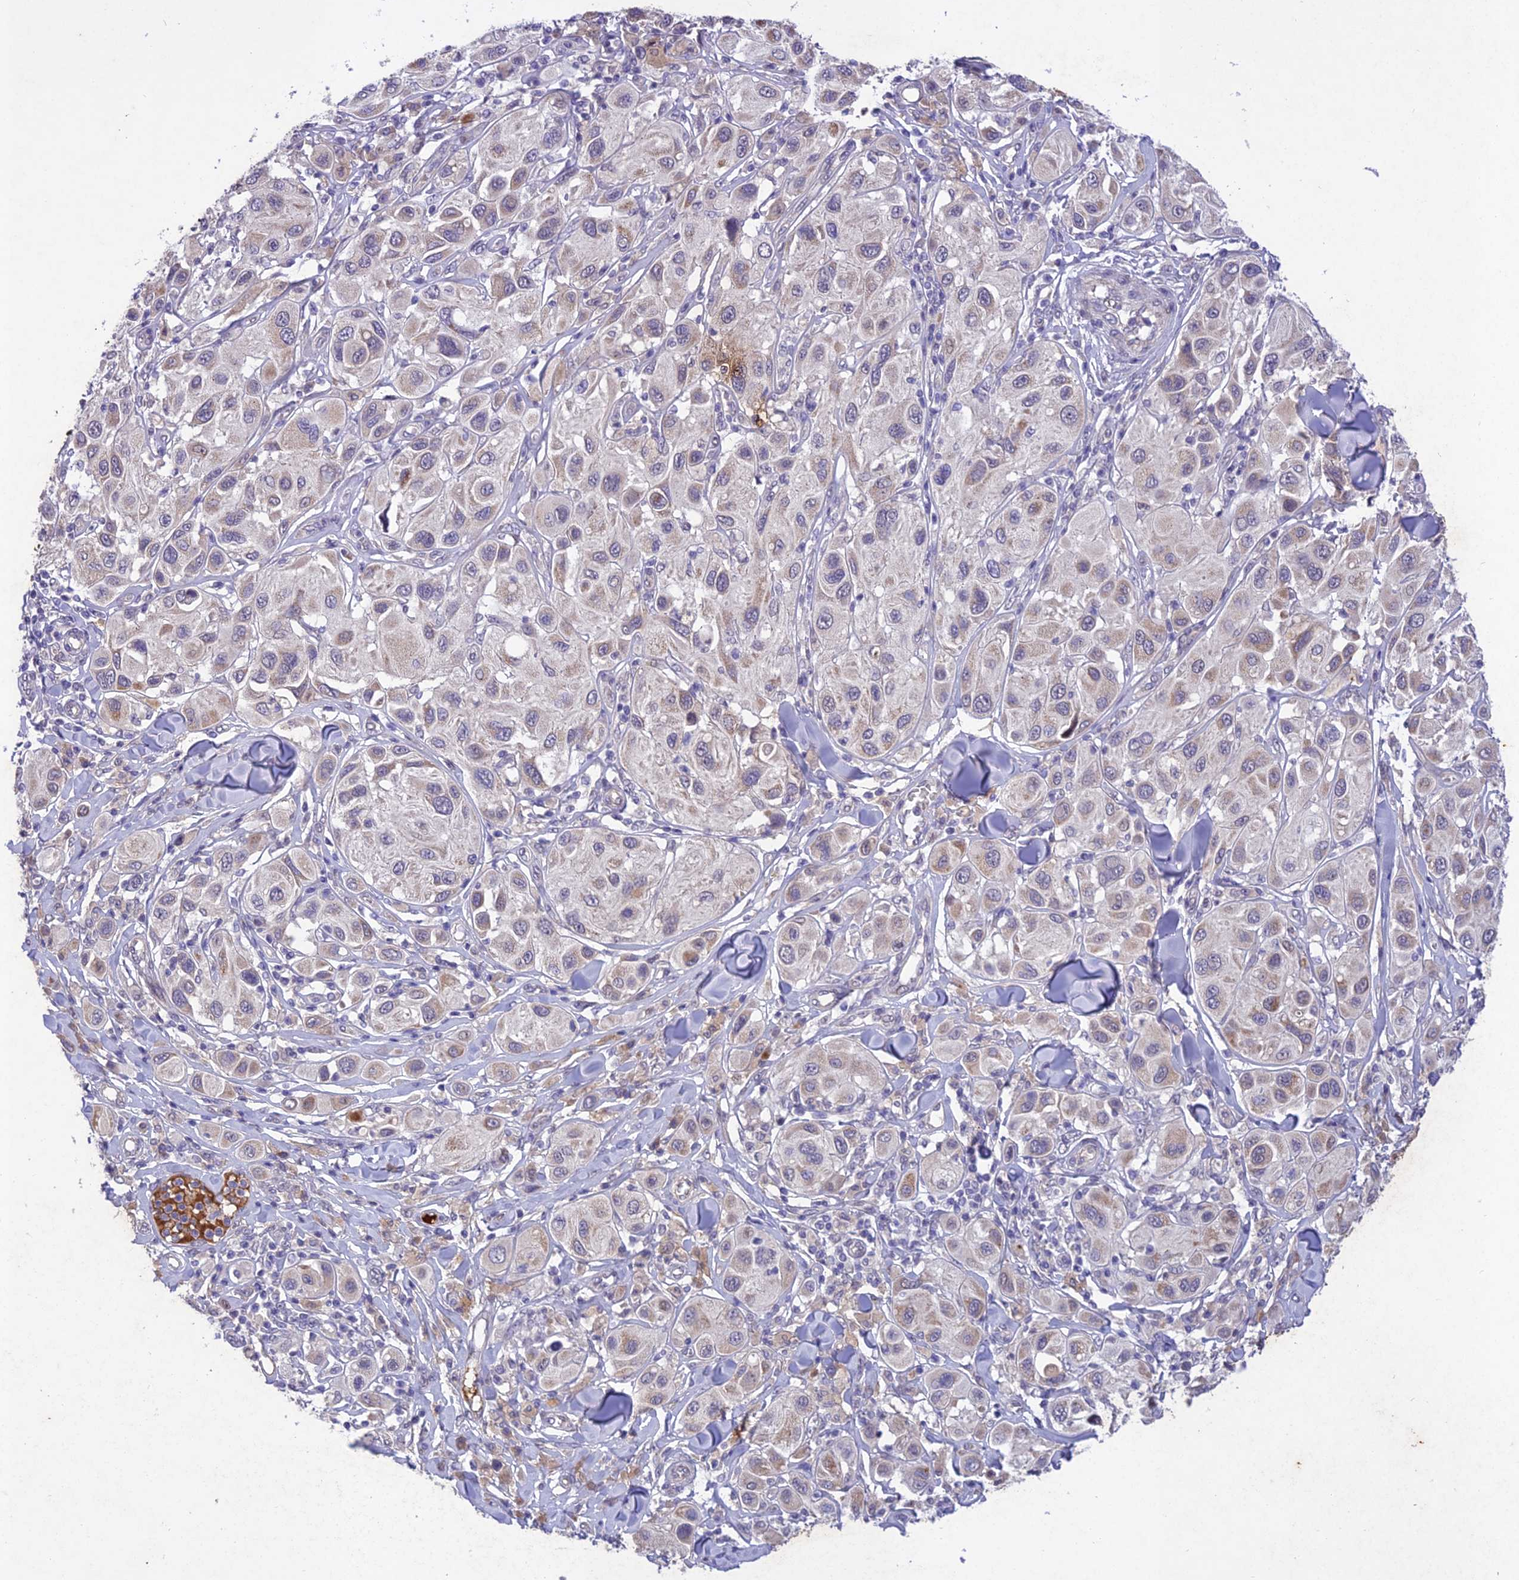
{"staining": {"intensity": "weak", "quantity": "25%-75%", "location": "cytoplasmic/membranous"}, "tissue": "melanoma", "cell_type": "Tumor cells", "image_type": "cancer", "snomed": [{"axis": "morphology", "description": "Malignant melanoma, Metastatic site"}, {"axis": "topography", "description": "Skin"}], "caption": "Immunohistochemical staining of human malignant melanoma (metastatic site) reveals low levels of weak cytoplasmic/membranous staining in about 25%-75% of tumor cells.", "gene": "ANKRD52", "patient": {"sex": "male", "age": 41}}